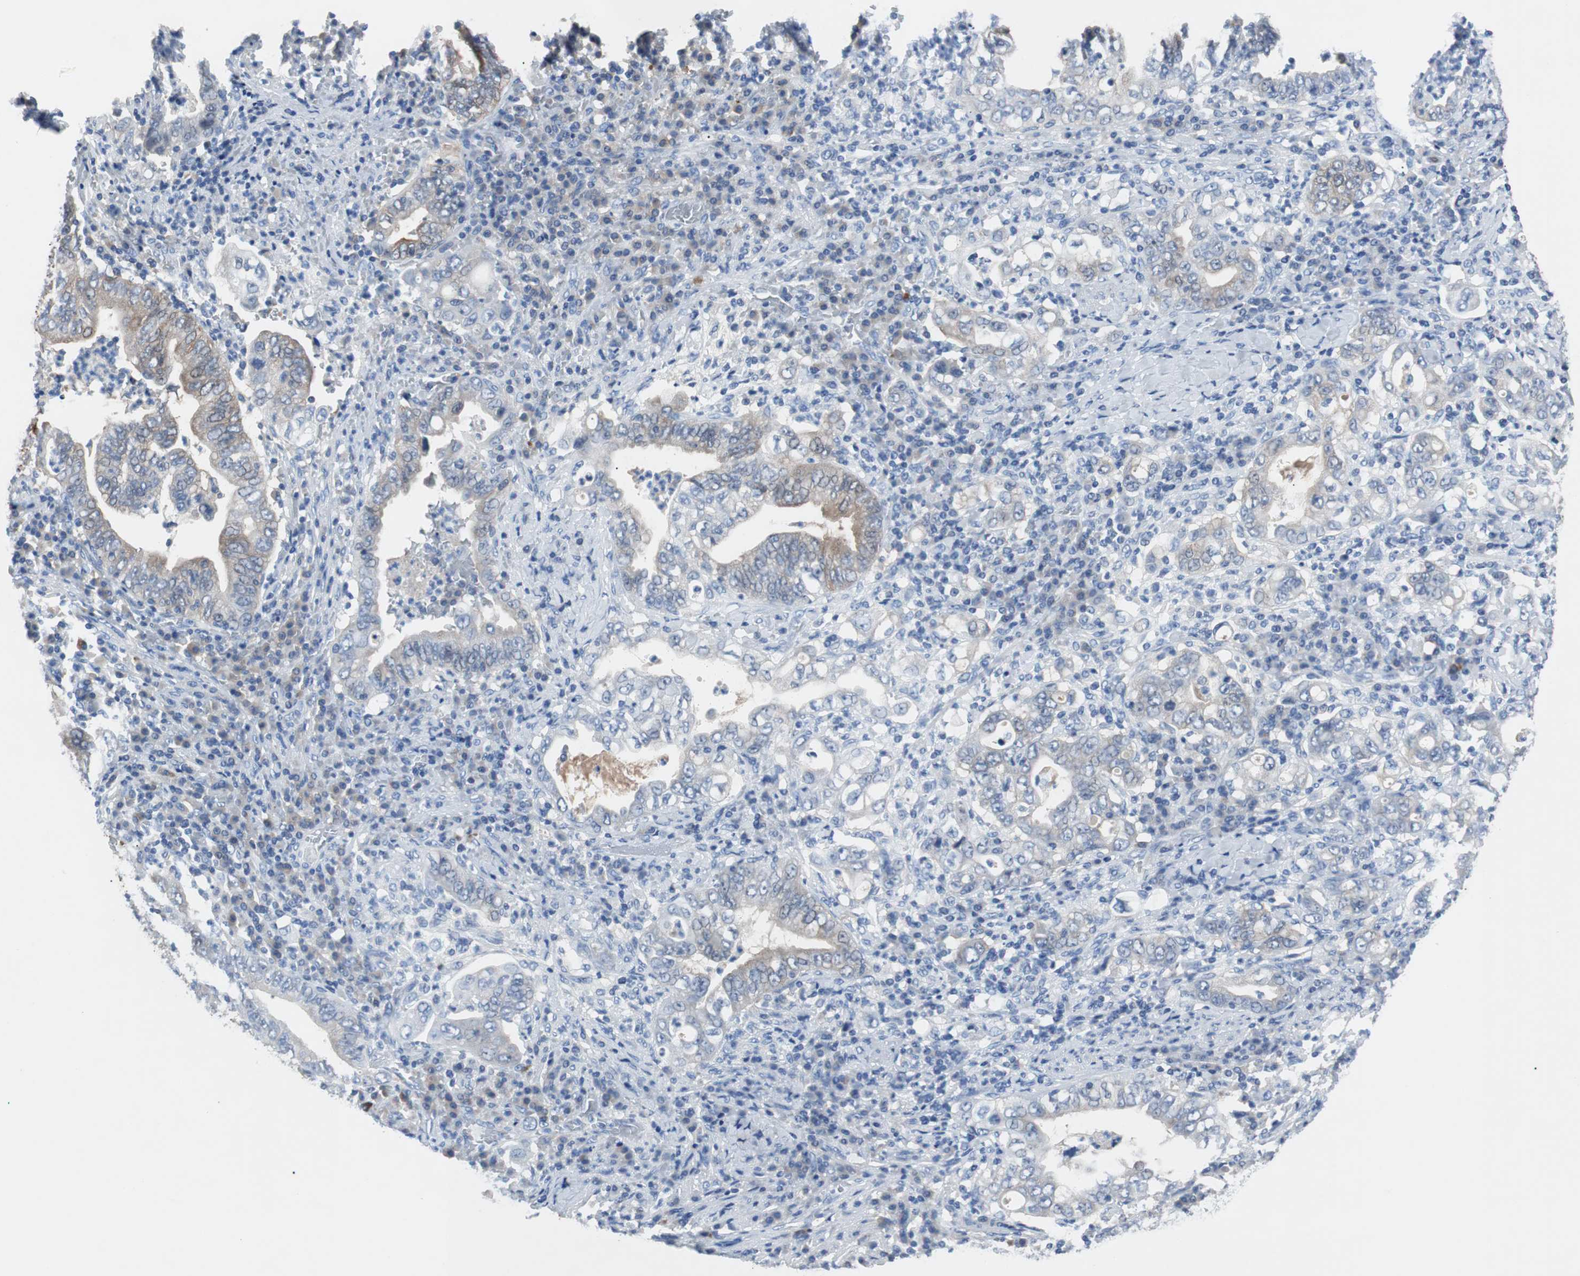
{"staining": {"intensity": "weak", "quantity": "25%-75%", "location": "cytoplasmic/membranous"}, "tissue": "stomach cancer", "cell_type": "Tumor cells", "image_type": "cancer", "snomed": [{"axis": "morphology", "description": "Normal tissue, NOS"}, {"axis": "morphology", "description": "Adenocarcinoma, NOS"}, {"axis": "topography", "description": "Esophagus"}, {"axis": "topography", "description": "Stomach, upper"}, {"axis": "topography", "description": "Peripheral nerve tissue"}], "caption": "The micrograph exhibits immunohistochemical staining of adenocarcinoma (stomach). There is weak cytoplasmic/membranous positivity is identified in approximately 25%-75% of tumor cells. The protein of interest is shown in brown color, while the nuclei are stained blue.", "gene": "EEF2K", "patient": {"sex": "male", "age": 62}}